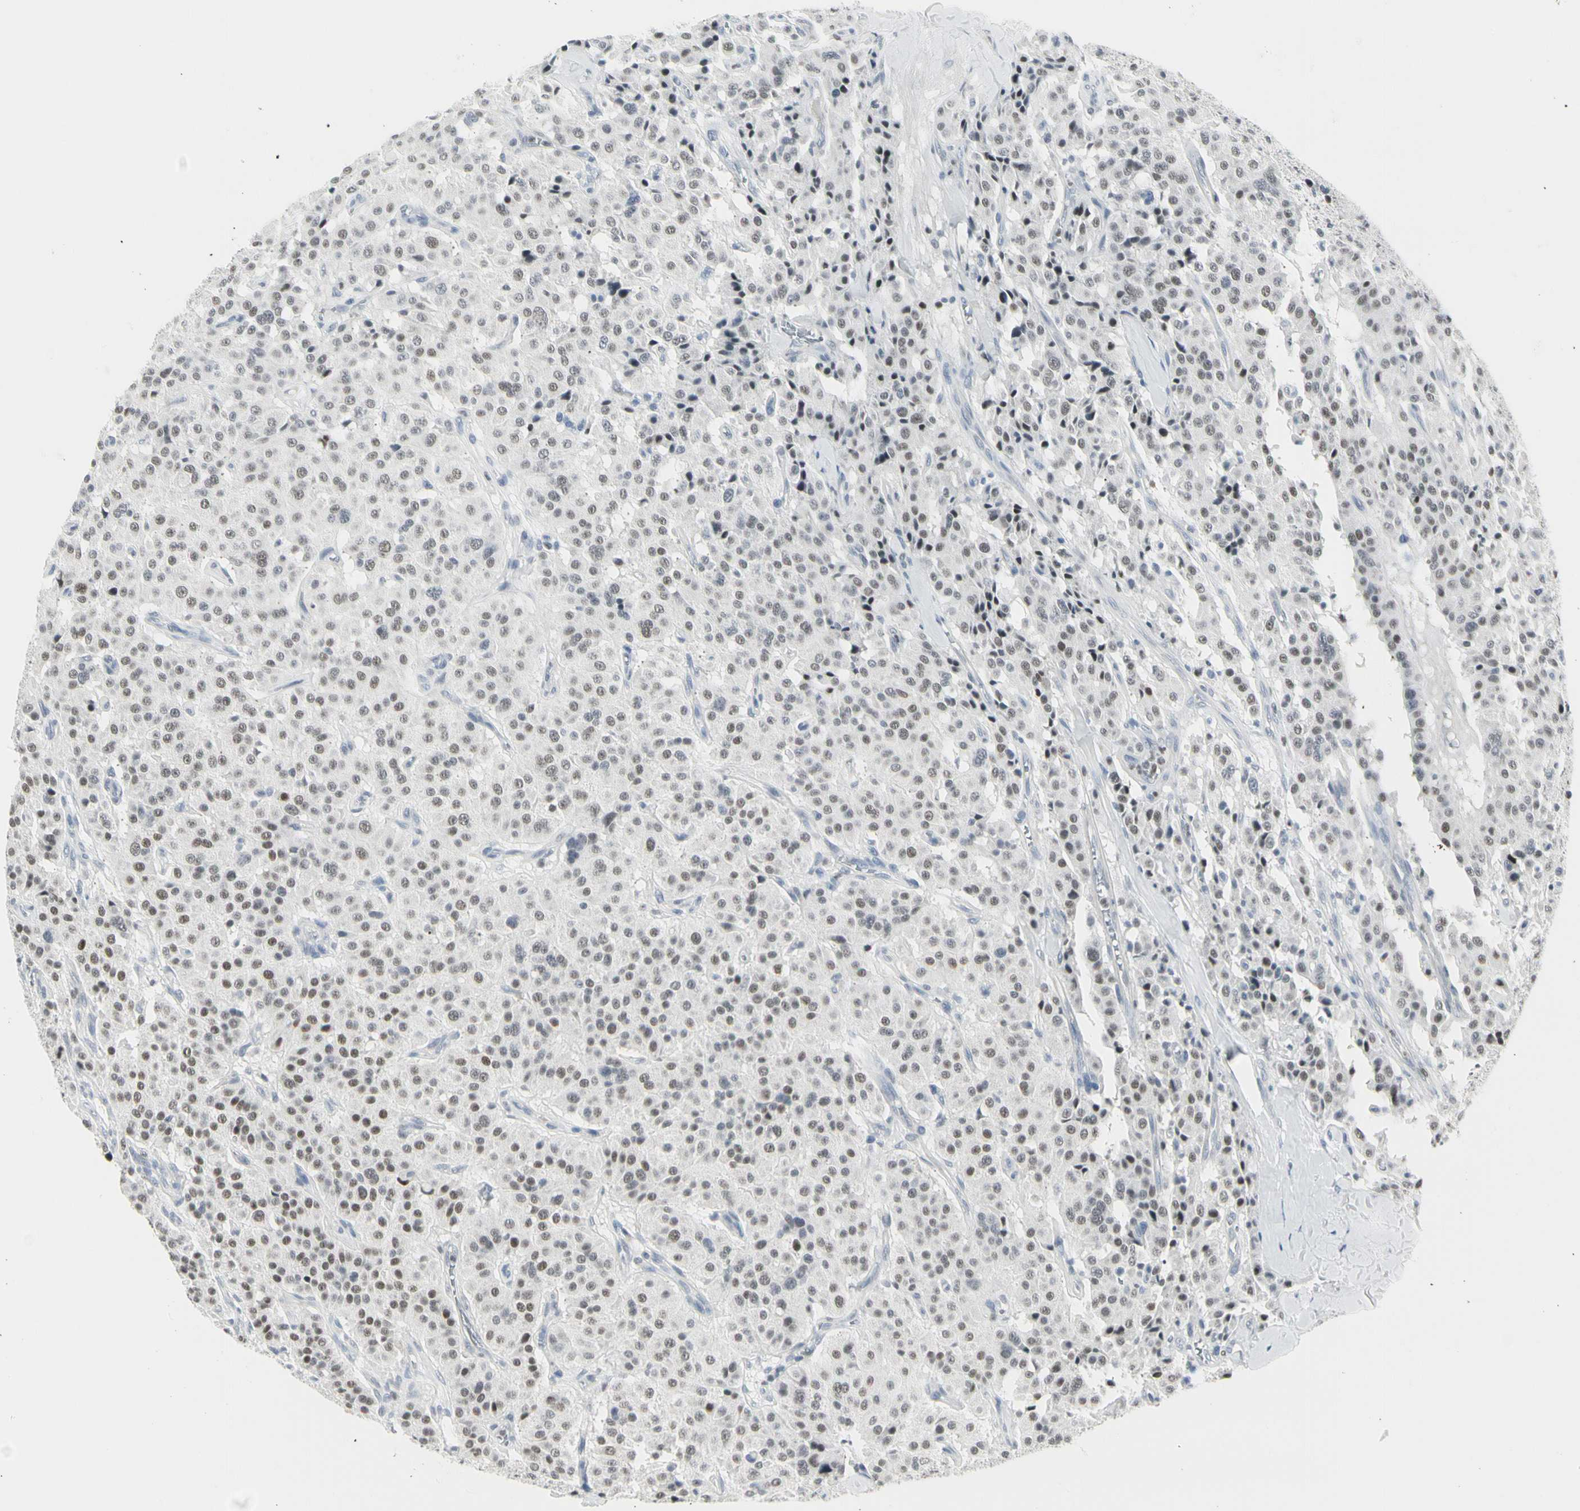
{"staining": {"intensity": "weak", "quantity": ">75%", "location": "nuclear"}, "tissue": "carcinoid", "cell_type": "Tumor cells", "image_type": "cancer", "snomed": [{"axis": "morphology", "description": "Carcinoid, malignant, NOS"}, {"axis": "topography", "description": "Lung"}], "caption": "Carcinoid stained for a protein (brown) demonstrates weak nuclear positive staining in approximately >75% of tumor cells.", "gene": "ZBTB7B", "patient": {"sex": "male", "age": 30}}